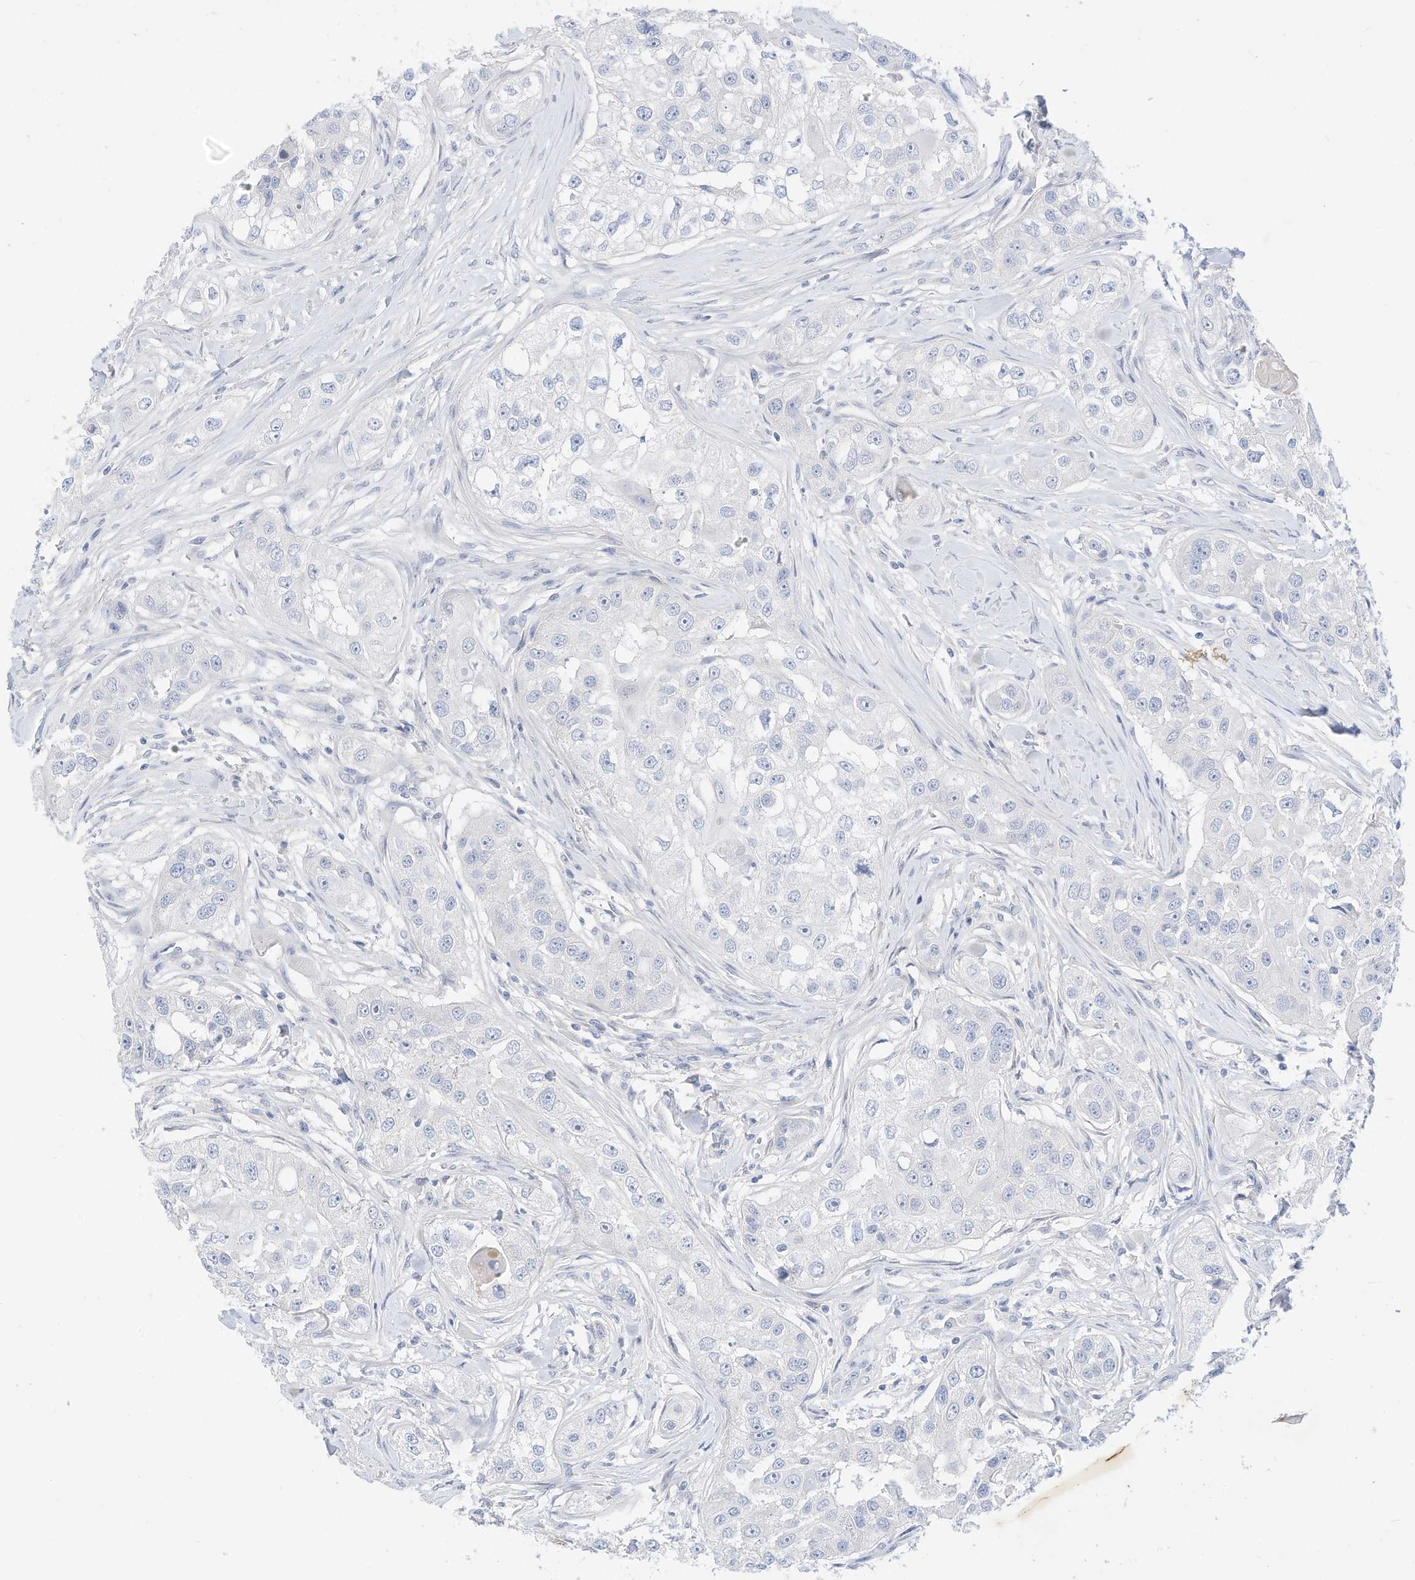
{"staining": {"intensity": "negative", "quantity": "none", "location": "none"}, "tissue": "head and neck cancer", "cell_type": "Tumor cells", "image_type": "cancer", "snomed": [{"axis": "morphology", "description": "Normal tissue, NOS"}, {"axis": "morphology", "description": "Squamous cell carcinoma, NOS"}, {"axis": "topography", "description": "Skeletal muscle"}, {"axis": "topography", "description": "Head-Neck"}], "caption": "Immunohistochemistry (IHC) of human squamous cell carcinoma (head and neck) shows no positivity in tumor cells. (DAB (3,3'-diaminobenzidine) IHC with hematoxylin counter stain).", "gene": "SPOCD1", "patient": {"sex": "male", "age": 51}}